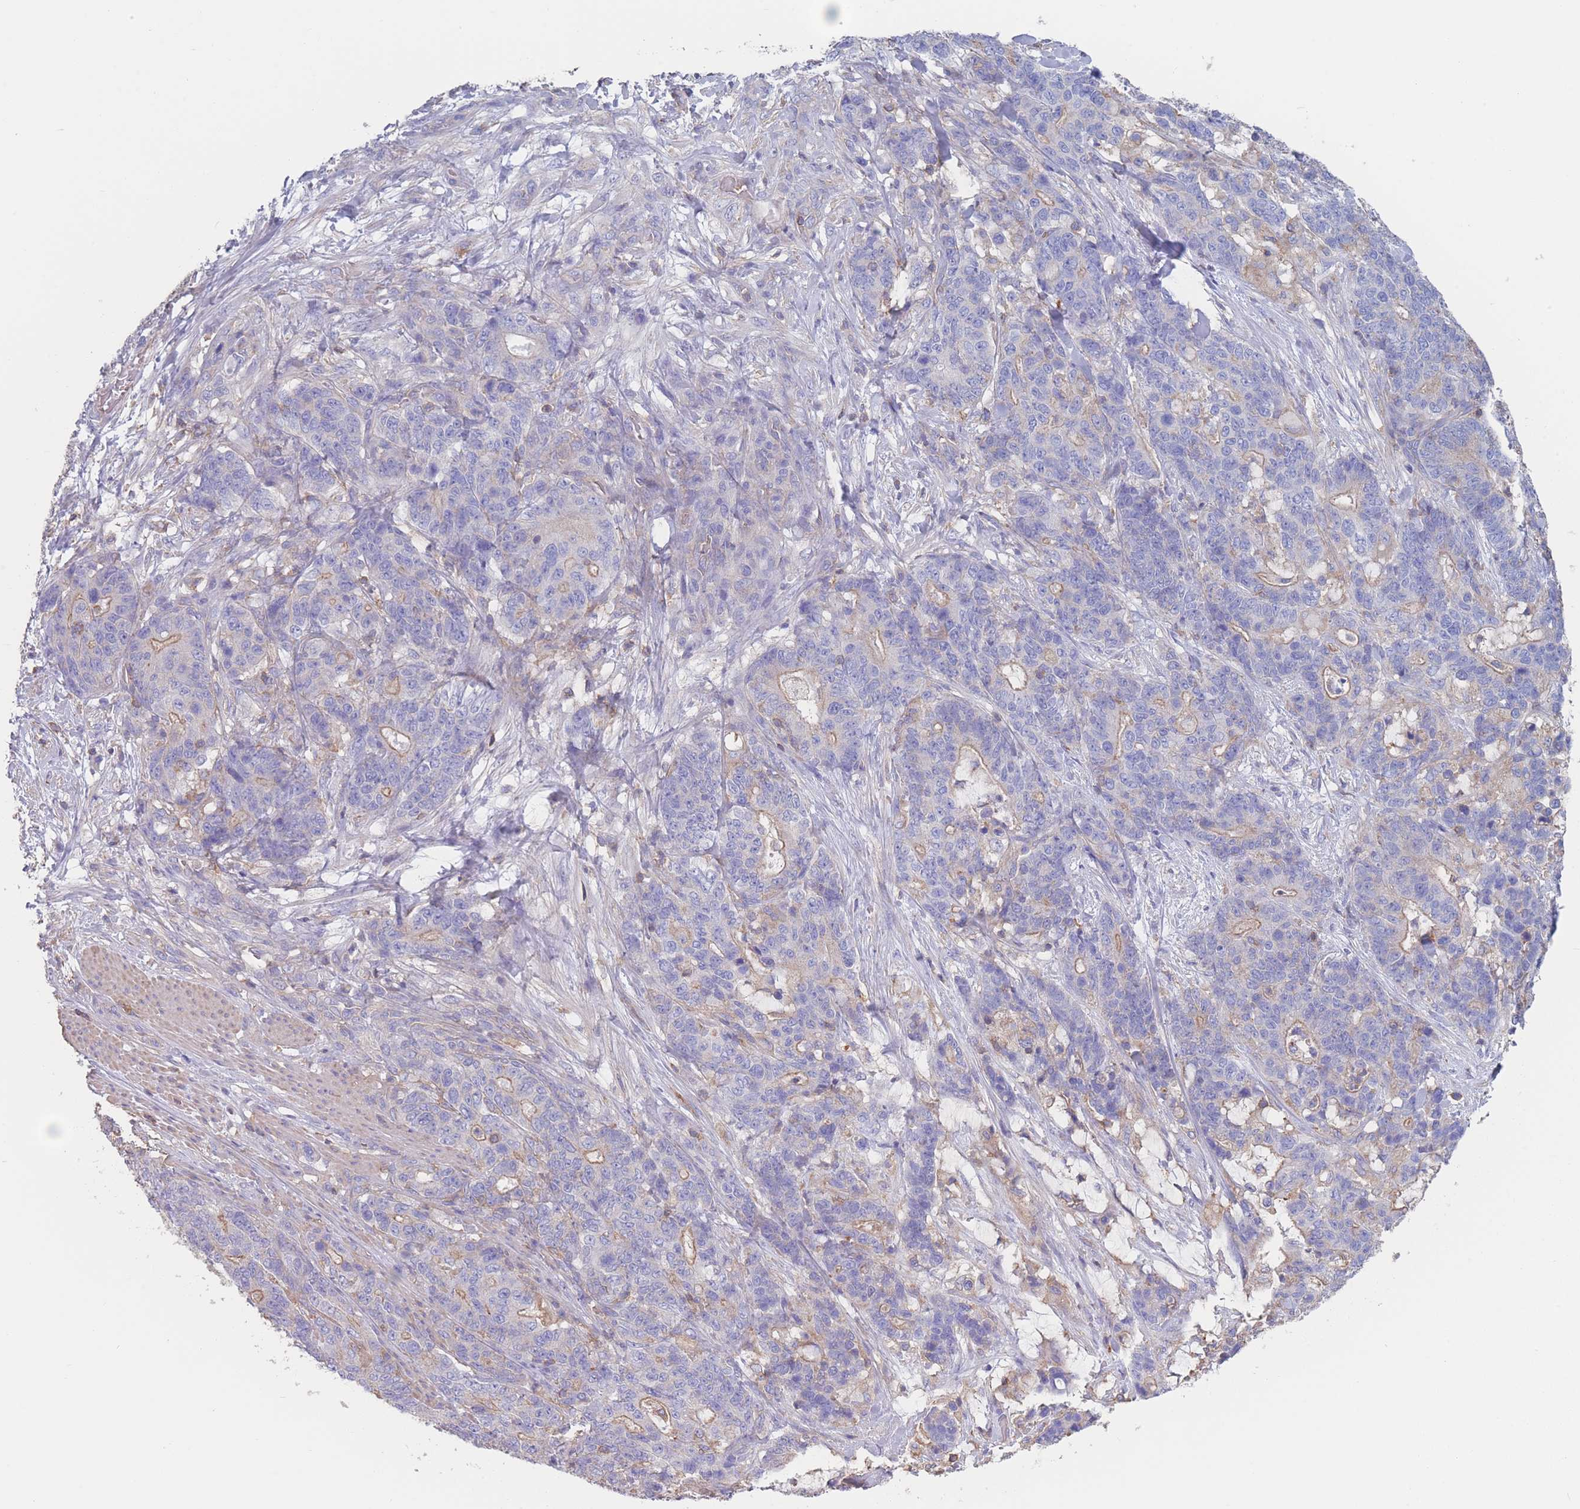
{"staining": {"intensity": "weak", "quantity": "<25%", "location": "cytoplasmic/membranous"}, "tissue": "stomach cancer", "cell_type": "Tumor cells", "image_type": "cancer", "snomed": [{"axis": "morphology", "description": "Normal tissue, NOS"}, {"axis": "morphology", "description": "Adenocarcinoma, NOS"}, {"axis": "topography", "description": "Stomach"}], "caption": "A high-resolution image shows immunohistochemistry staining of stomach cancer (adenocarcinoma), which shows no significant positivity in tumor cells.", "gene": "ADH1A", "patient": {"sex": "female", "age": 64}}